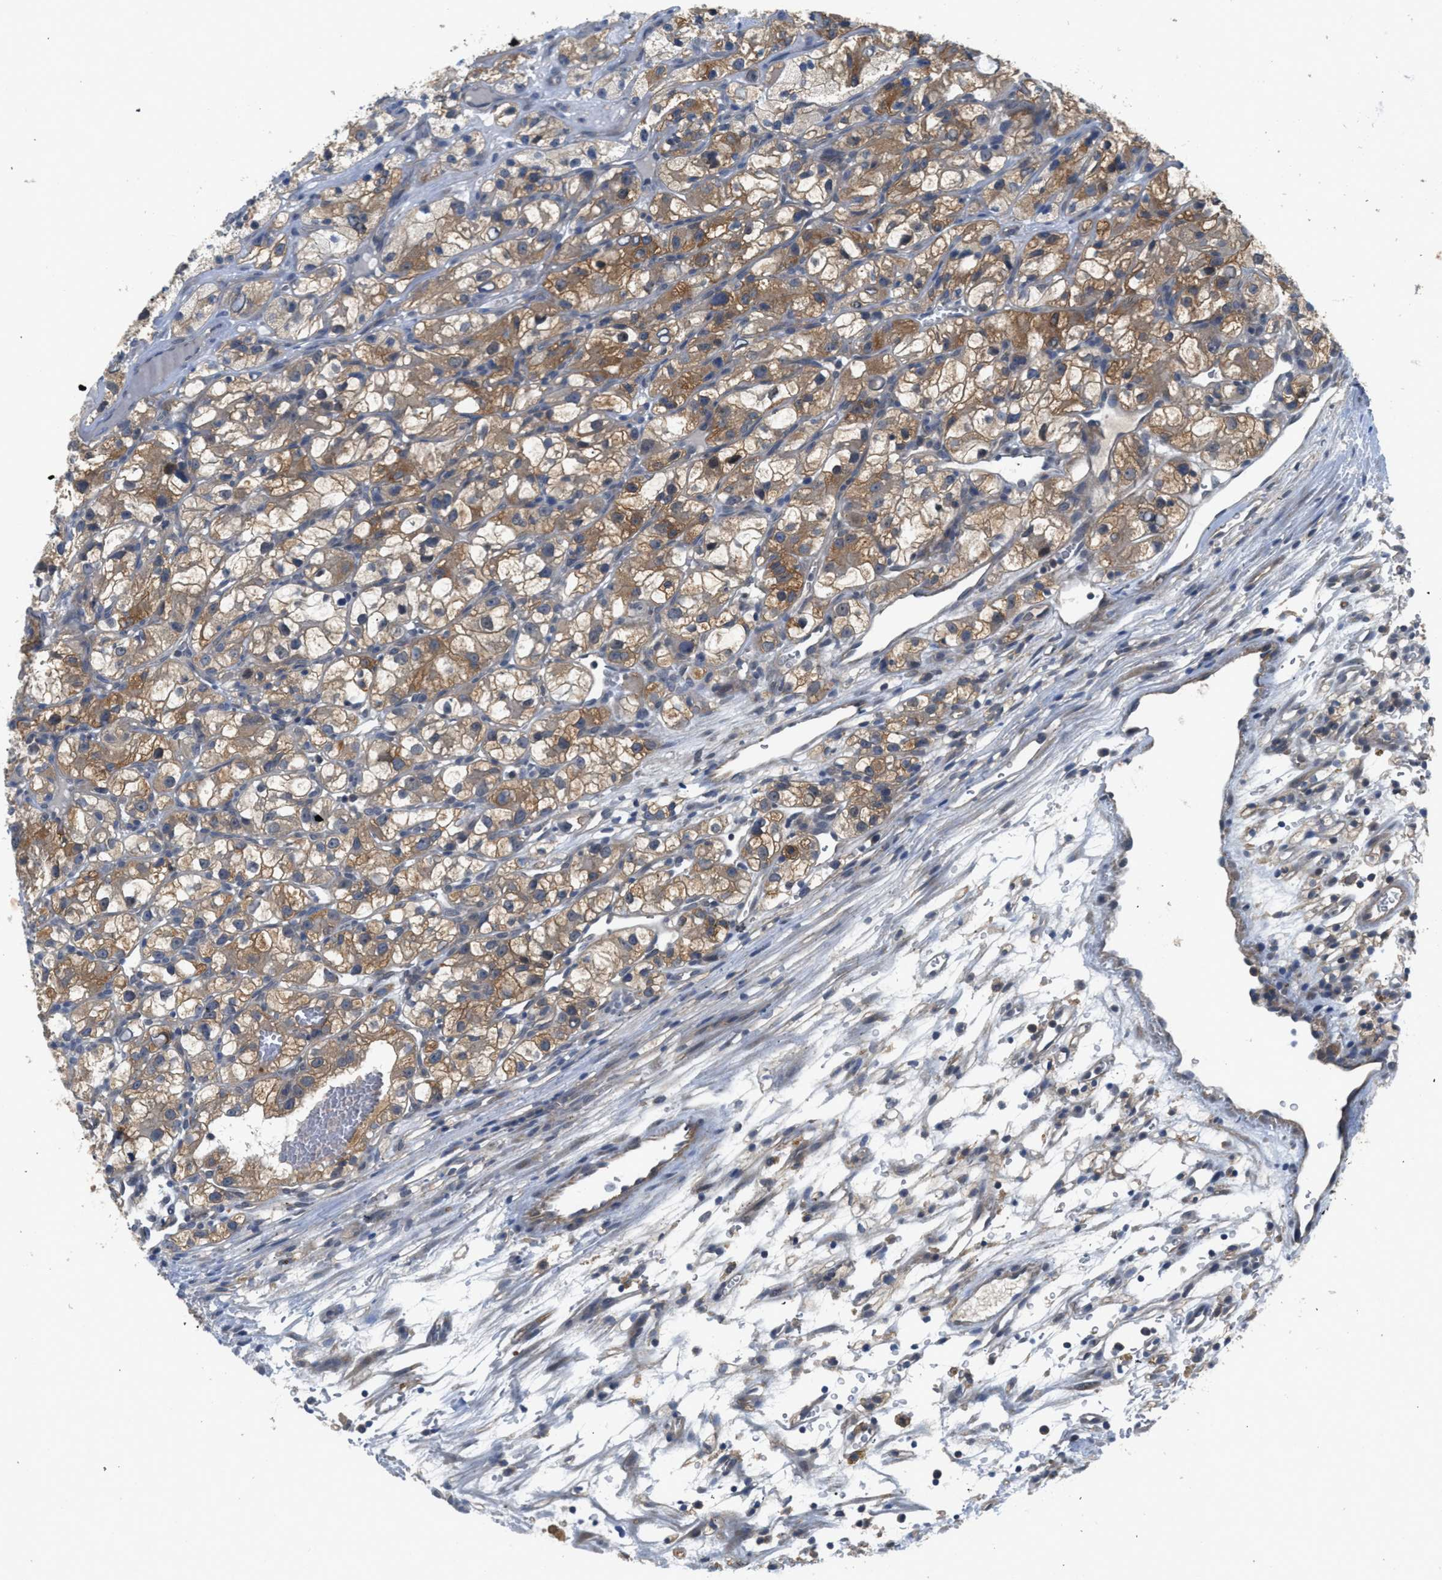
{"staining": {"intensity": "moderate", "quantity": "25%-75%", "location": "cytoplasmic/membranous"}, "tissue": "renal cancer", "cell_type": "Tumor cells", "image_type": "cancer", "snomed": [{"axis": "morphology", "description": "Adenocarcinoma, NOS"}, {"axis": "topography", "description": "Kidney"}], "caption": "The photomicrograph exhibits staining of renal adenocarcinoma, revealing moderate cytoplasmic/membranous protein positivity (brown color) within tumor cells.", "gene": "PANX1", "patient": {"sex": "female", "age": 57}}